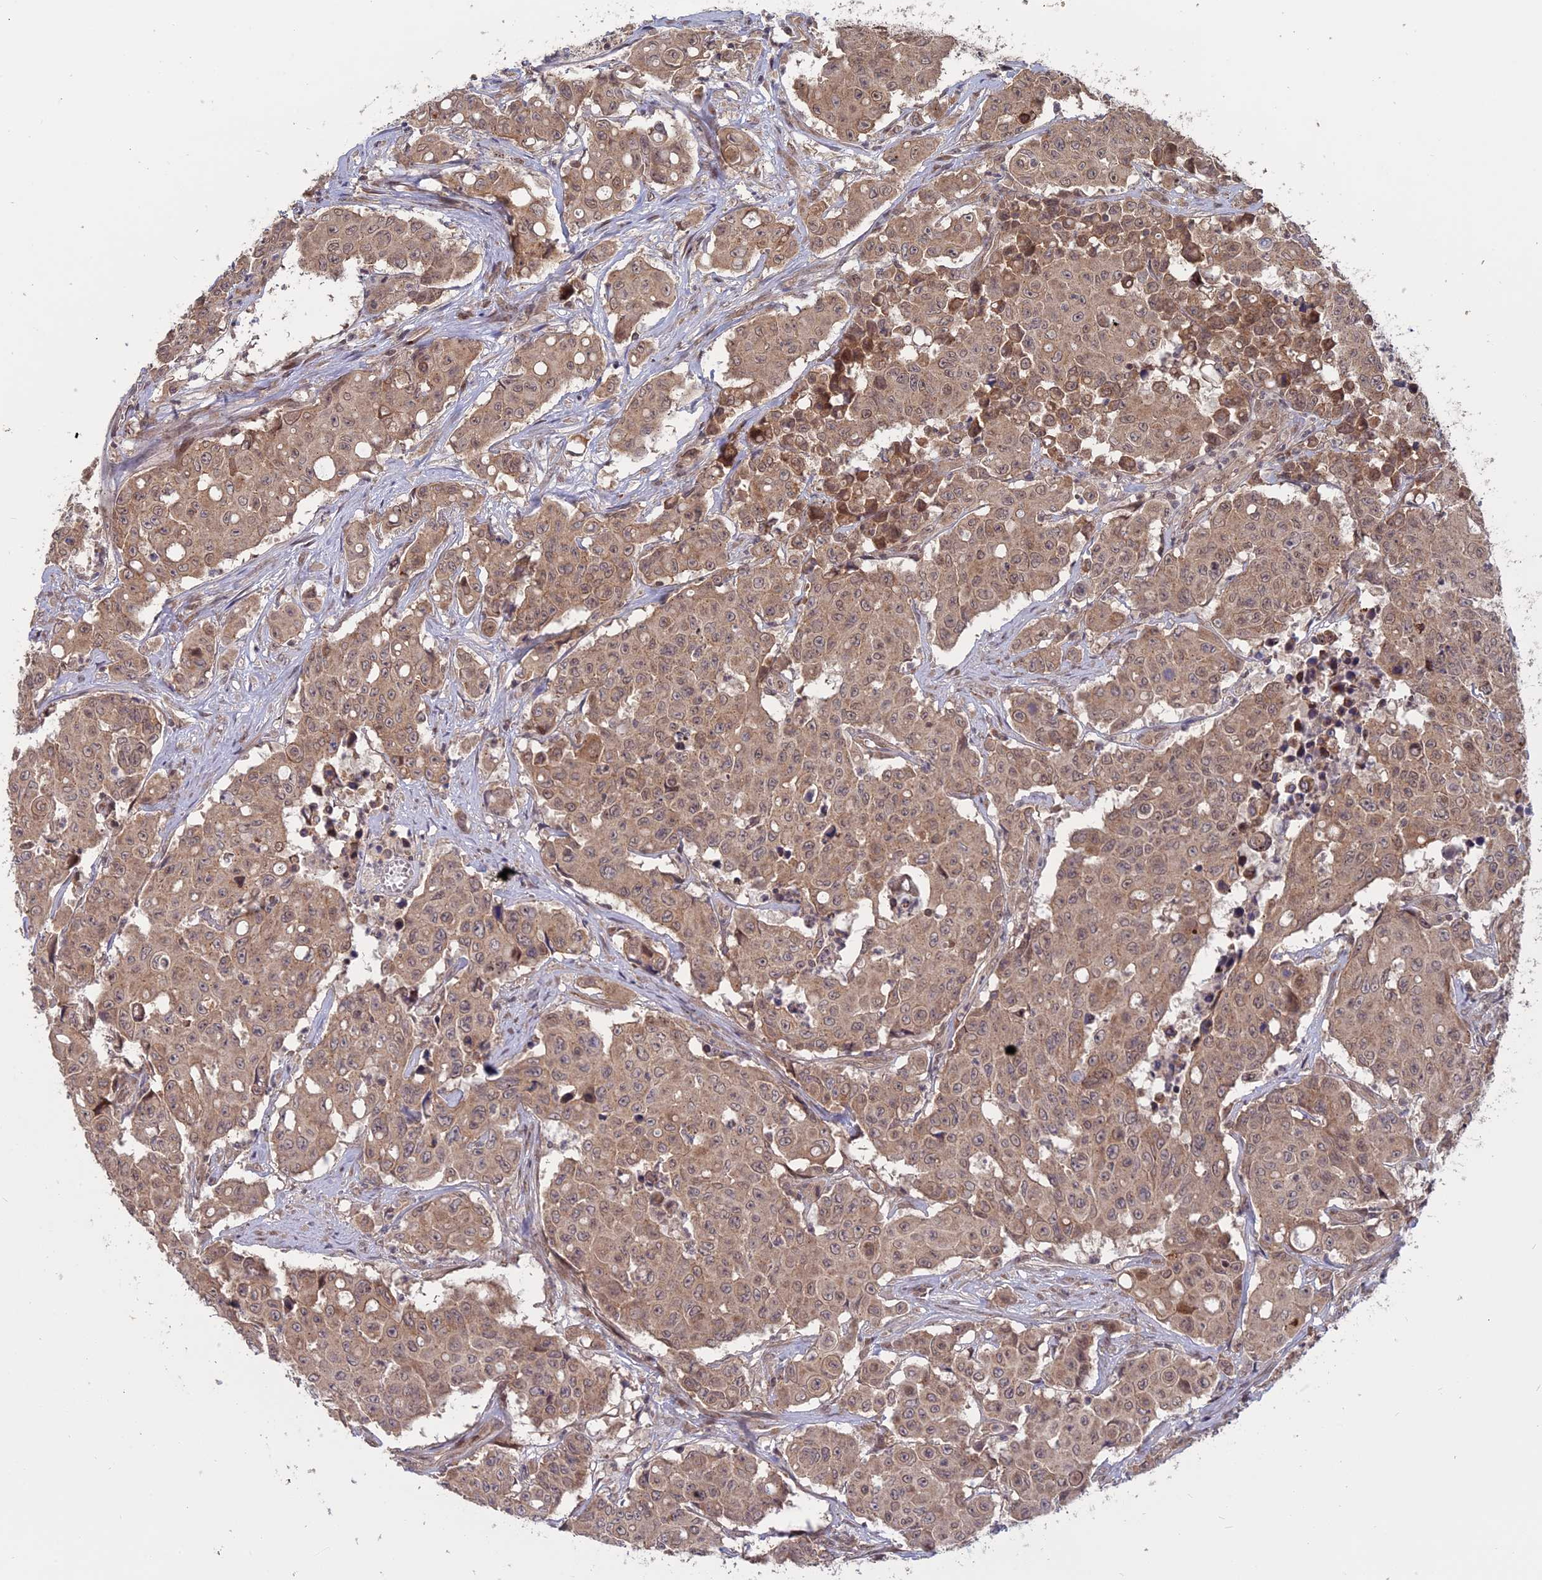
{"staining": {"intensity": "weak", "quantity": ">75%", "location": "cytoplasmic/membranous,nuclear"}, "tissue": "colorectal cancer", "cell_type": "Tumor cells", "image_type": "cancer", "snomed": [{"axis": "morphology", "description": "Adenocarcinoma, NOS"}, {"axis": "topography", "description": "Colon"}], "caption": "Adenocarcinoma (colorectal) stained for a protein demonstrates weak cytoplasmic/membranous and nuclear positivity in tumor cells. Nuclei are stained in blue.", "gene": "PKIG", "patient": {"sex": "male", "age": 51}}